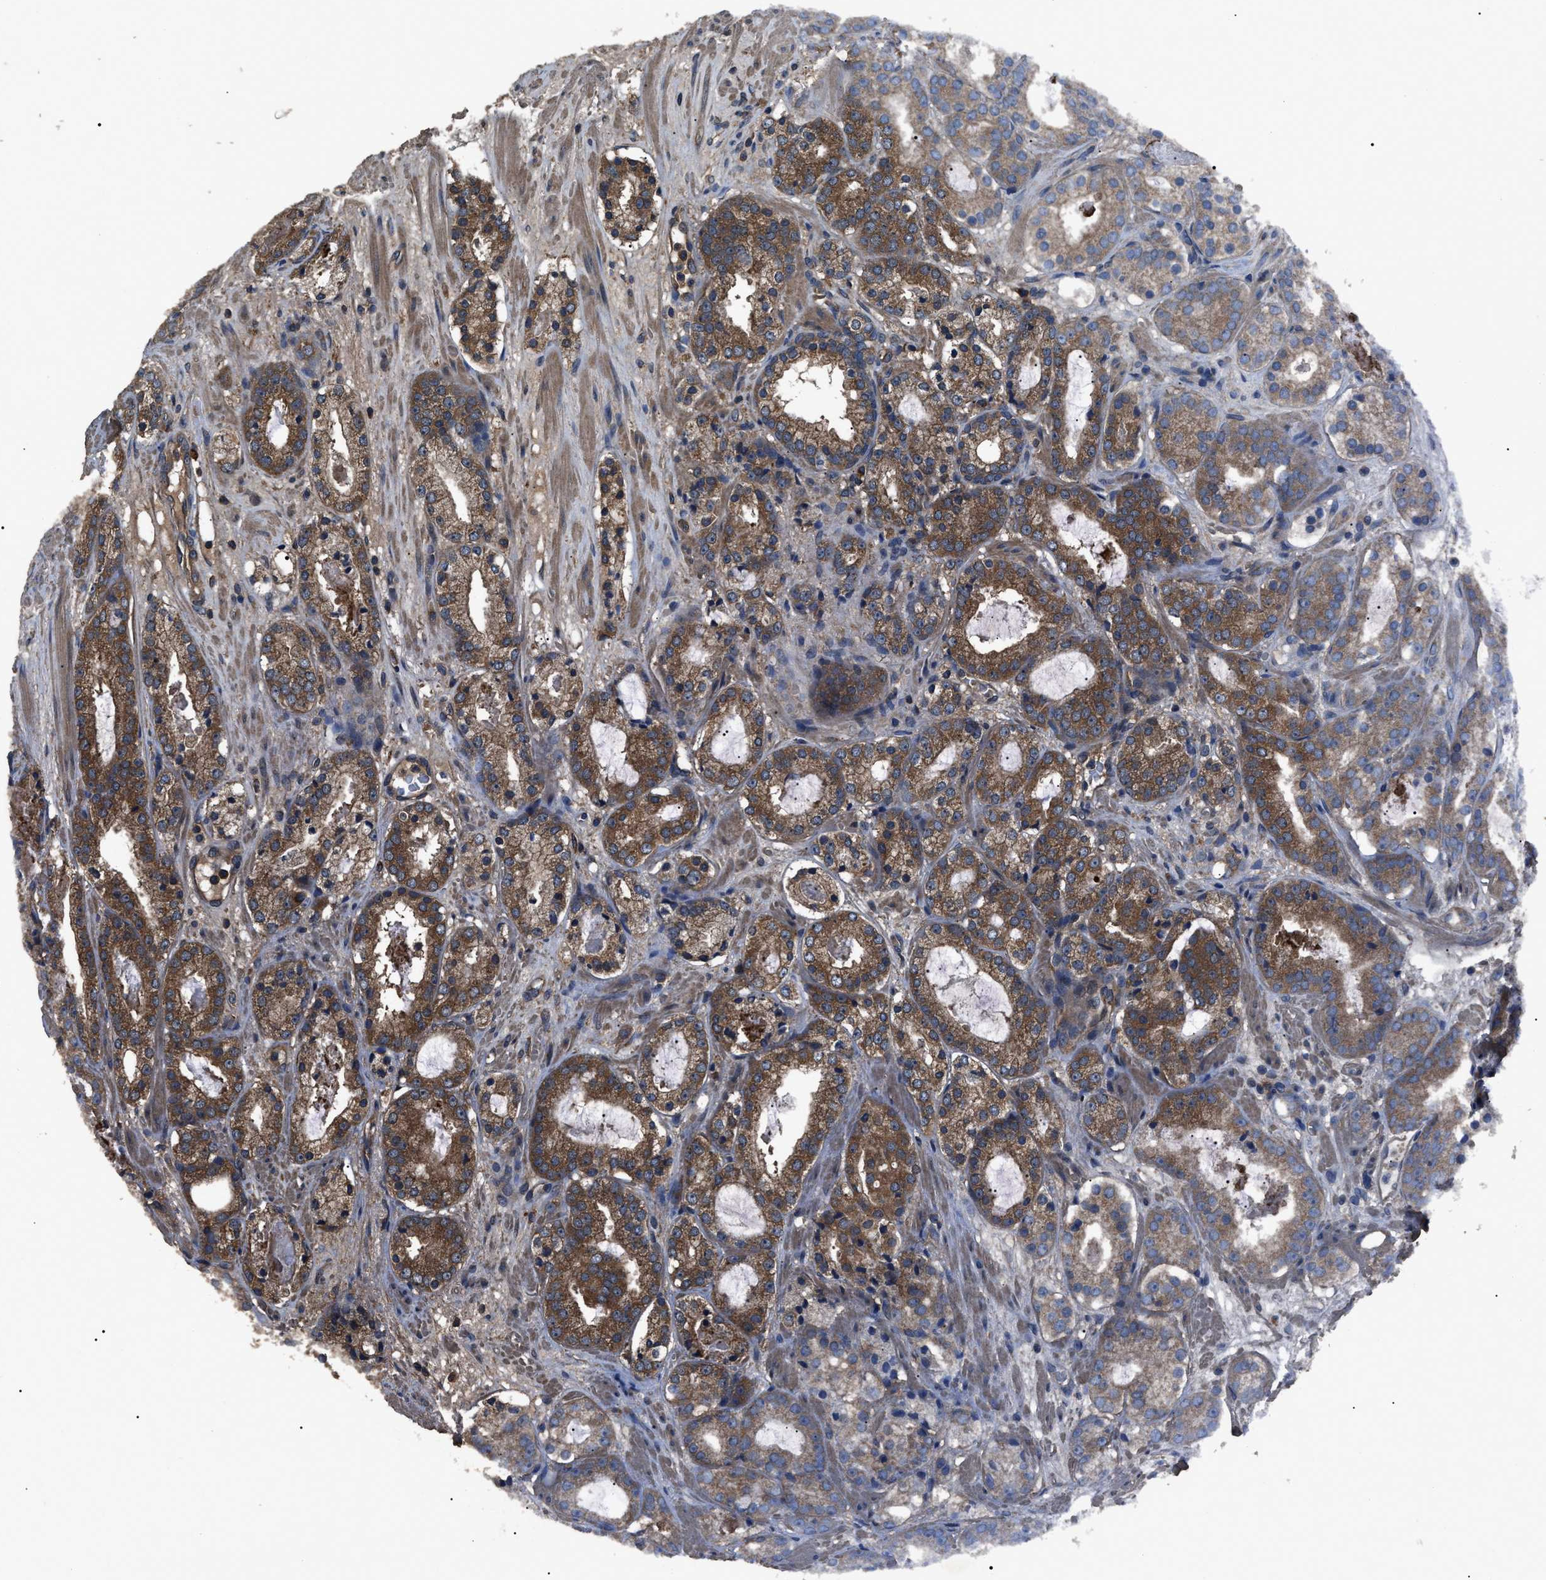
{"staining": {"intensity": "strong", "quantity": ">75%", "location": "cytoplasmic/membranous"}, "tissue": "prostate cancer", "cell_type": "Tumor cells", "image_type": "cancer", "snomed": [{"axis": "morphology", "description": "Adenocarcinoma, Low grade"}, {"axis": "topography", "description": "Prostate"}], "caption": "The immunohistochemical stain highlights strong cytoplasmic/membranous staining in tumor cells of prostate cancer (low-grade adenocarcinoma) tissue. (DAB IHC, brown staining for protein, blue staining for nuclei).", "gene": "RNF216", "patient": {"sex": "male", "age": 69}}